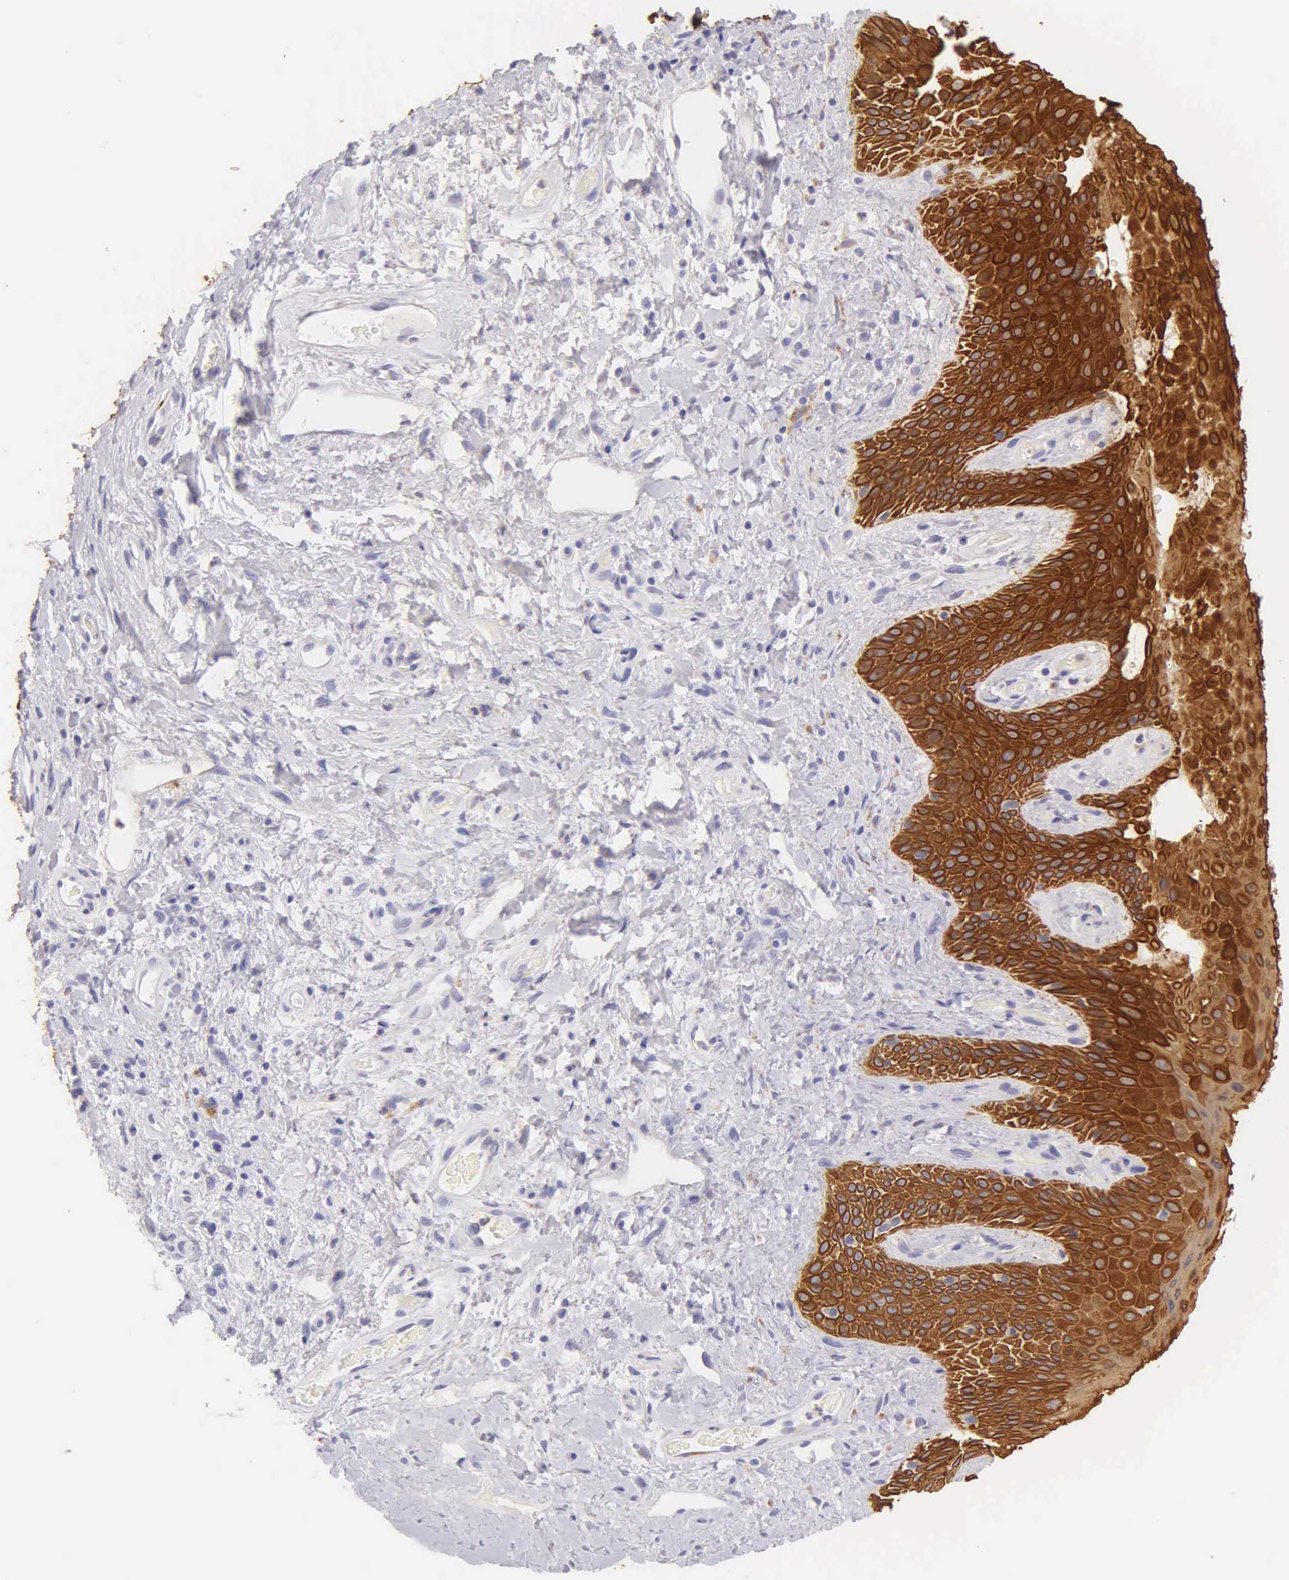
{"staining": {"intensity": "strong", "quantity": ">75%", "location": "cytoplasmic/membranous"}, "tissue": "skin", "cell_type": "Epidermal cells", "image_type": "normal", "snomed": [{"axis": "morphology", "description": "Normal tissue, NOS"}, {"axis": "topography", "description": "Anal"}], "caption": "A brown stain labels strong cytoplasmic/membranous staining of a protein in epidermal cells of normal skin.", "gene": "KRT14", "patient": {"sex": "male", "age": 78}}